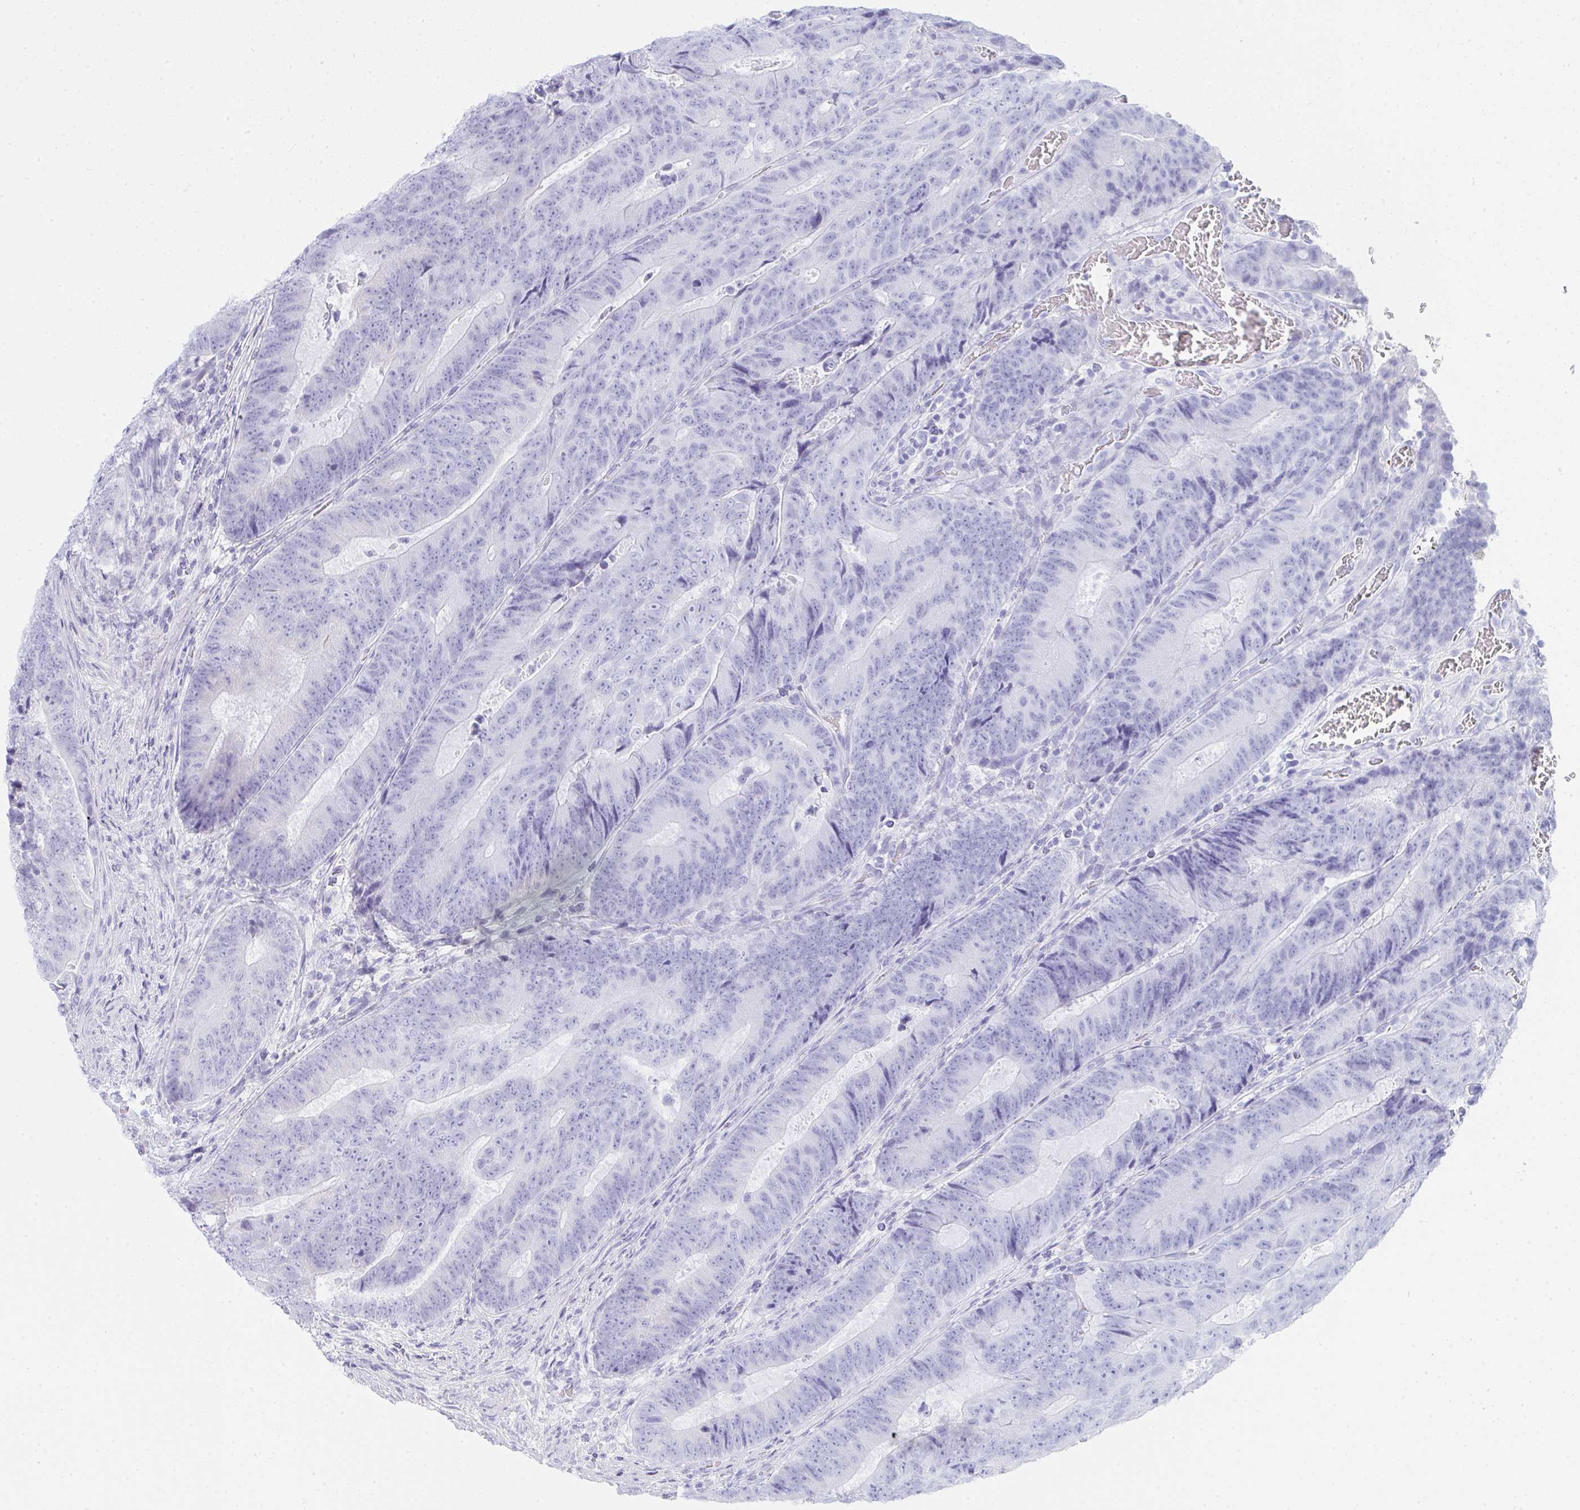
{"staining": {"intensity": "negative", "quantity": "none", "location": "none"}, "tissue": "colorectal cancer", "cell_type": "Tumor cells", "image_type": "cancer", "snomed": [{"axis": "morphology", "description": "Adenocarcinoma, NOS"}, {"axis": "topography", "description": "Colon"}], "caption": "DAB immunohistochemical staining of human adenocarcinoma (colorectal) displays no significant expression in tumor cells.", "gene": "ZNF182", "patient": {"sex": "female", "age": 48}}